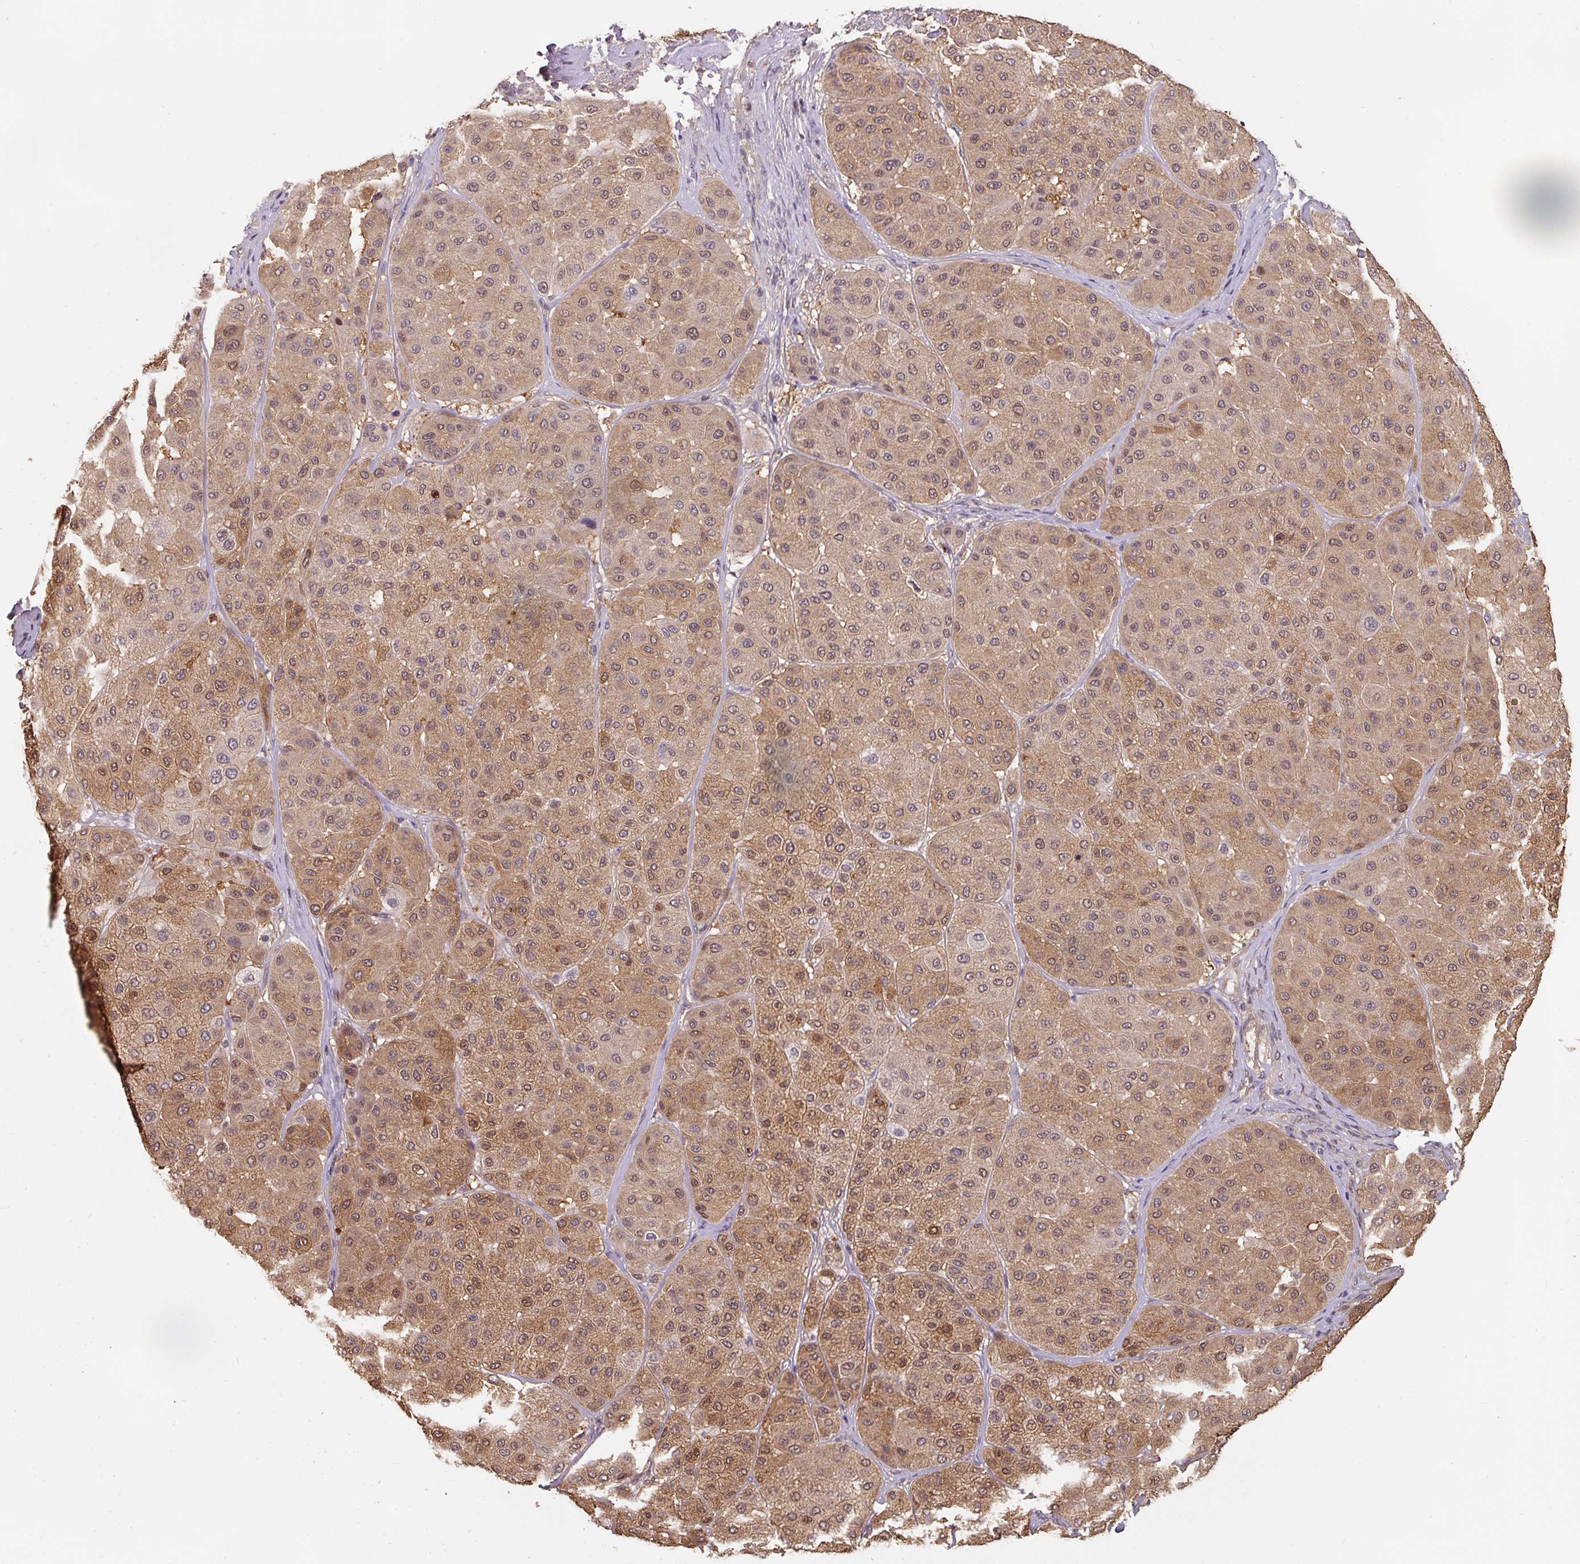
{"staining": {"intensity": "moderate", "quantity": ">75%", "location": "cytoplasmic/membranous,nuclear"}, "tissue": "melanoma", "cell_type": "Tumor cells", "image_type": "cancer", "snomed": [{"axis": "morphology", "description": "Malignant melanoma, Metastatic site"}, {"axis": "topography", "description": "Smooth muscle"}], "caption": "This image reveals malignant melanoma (metastatic site) stained with immunohistochemistry to label a protein in brown. The cytoplasmic/membranous and nuclear of tumor cells show moderate positivity for the protein. Nuclei are counter-stained blue.", "gene": "ST13", "patient": {"sex": "male", "age": 41}}